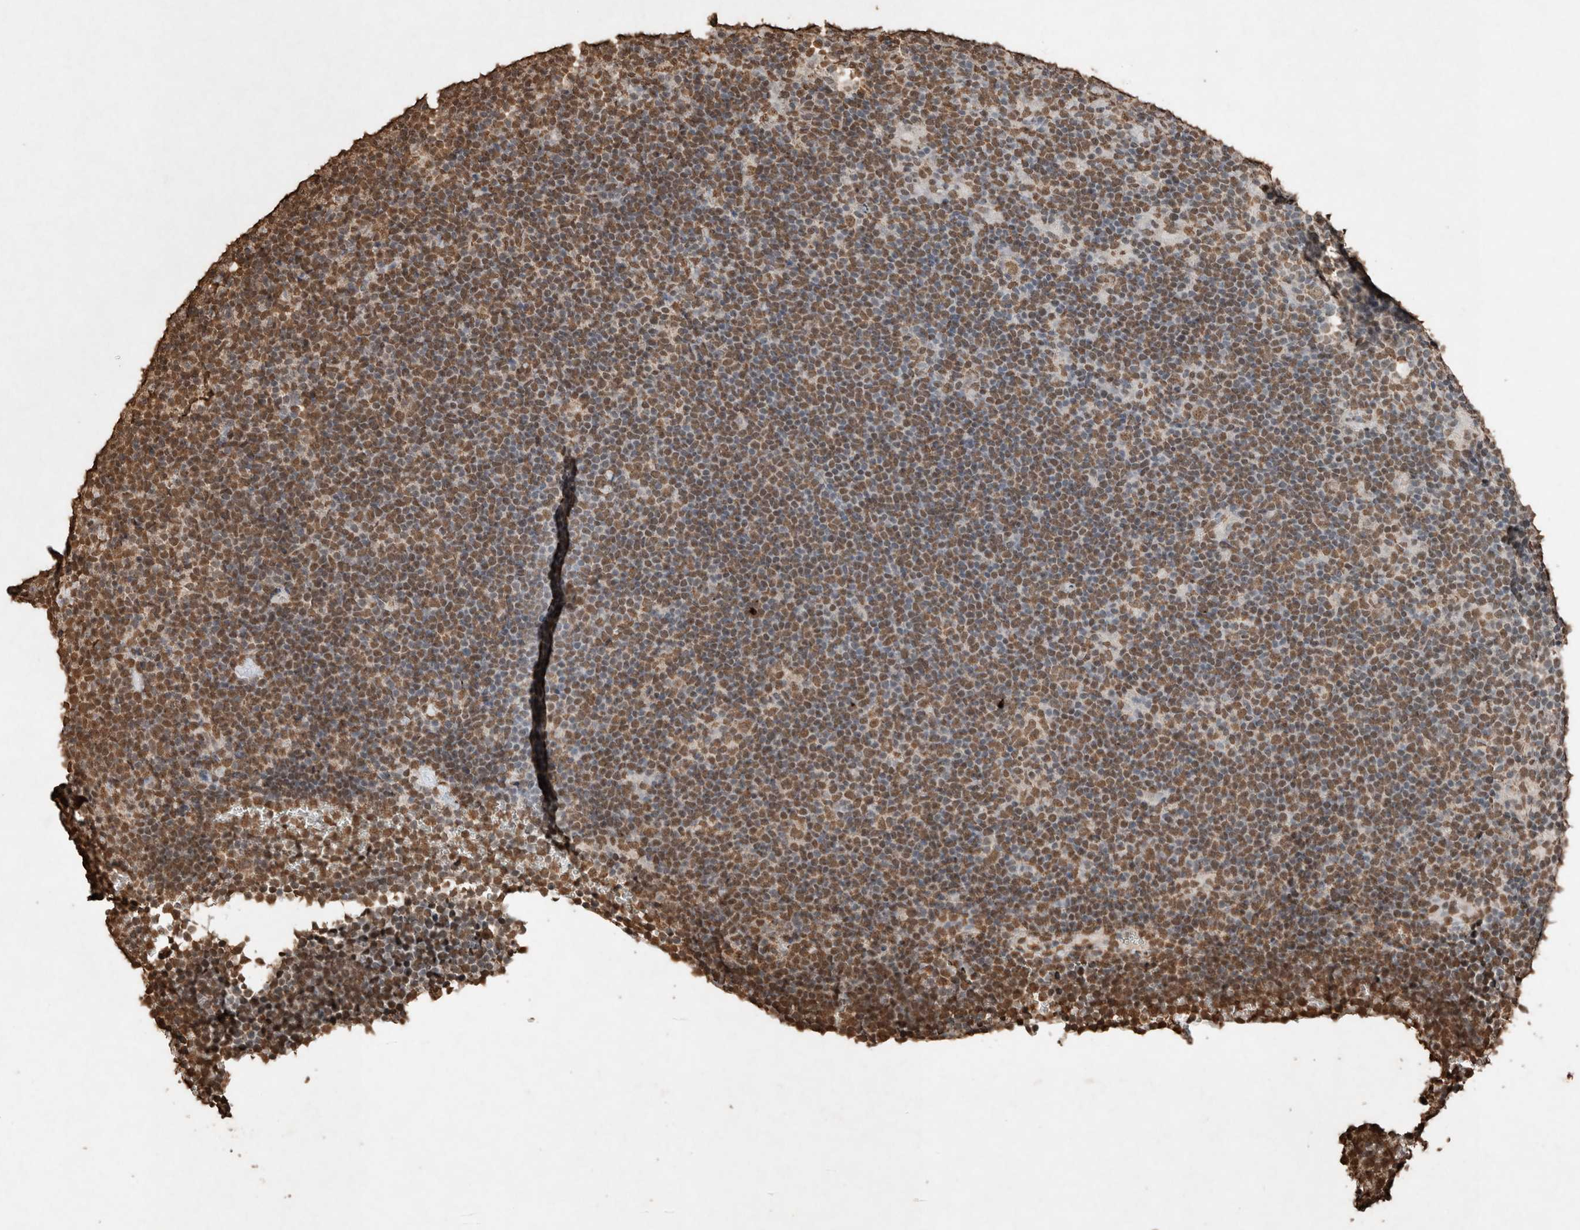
{"staining": {"intensity": "moderate", "quantity": ">75%", "location": "nuclear"}, "tissue": "lymphoma", "cell_type": "Tumor cells", "image_type": "cancer", "snomed": [{"axis": "morphology", "description": "Hodgkin's disease, NOS"}, {"axis": "topography", "description": "Lymph node"}], "caption": "Lymphoma stained for a protein displays moderate nuclear positivity in tumor cells.", "gene": "FSTL3", "patient": {"sex": "female", "age": 57}}